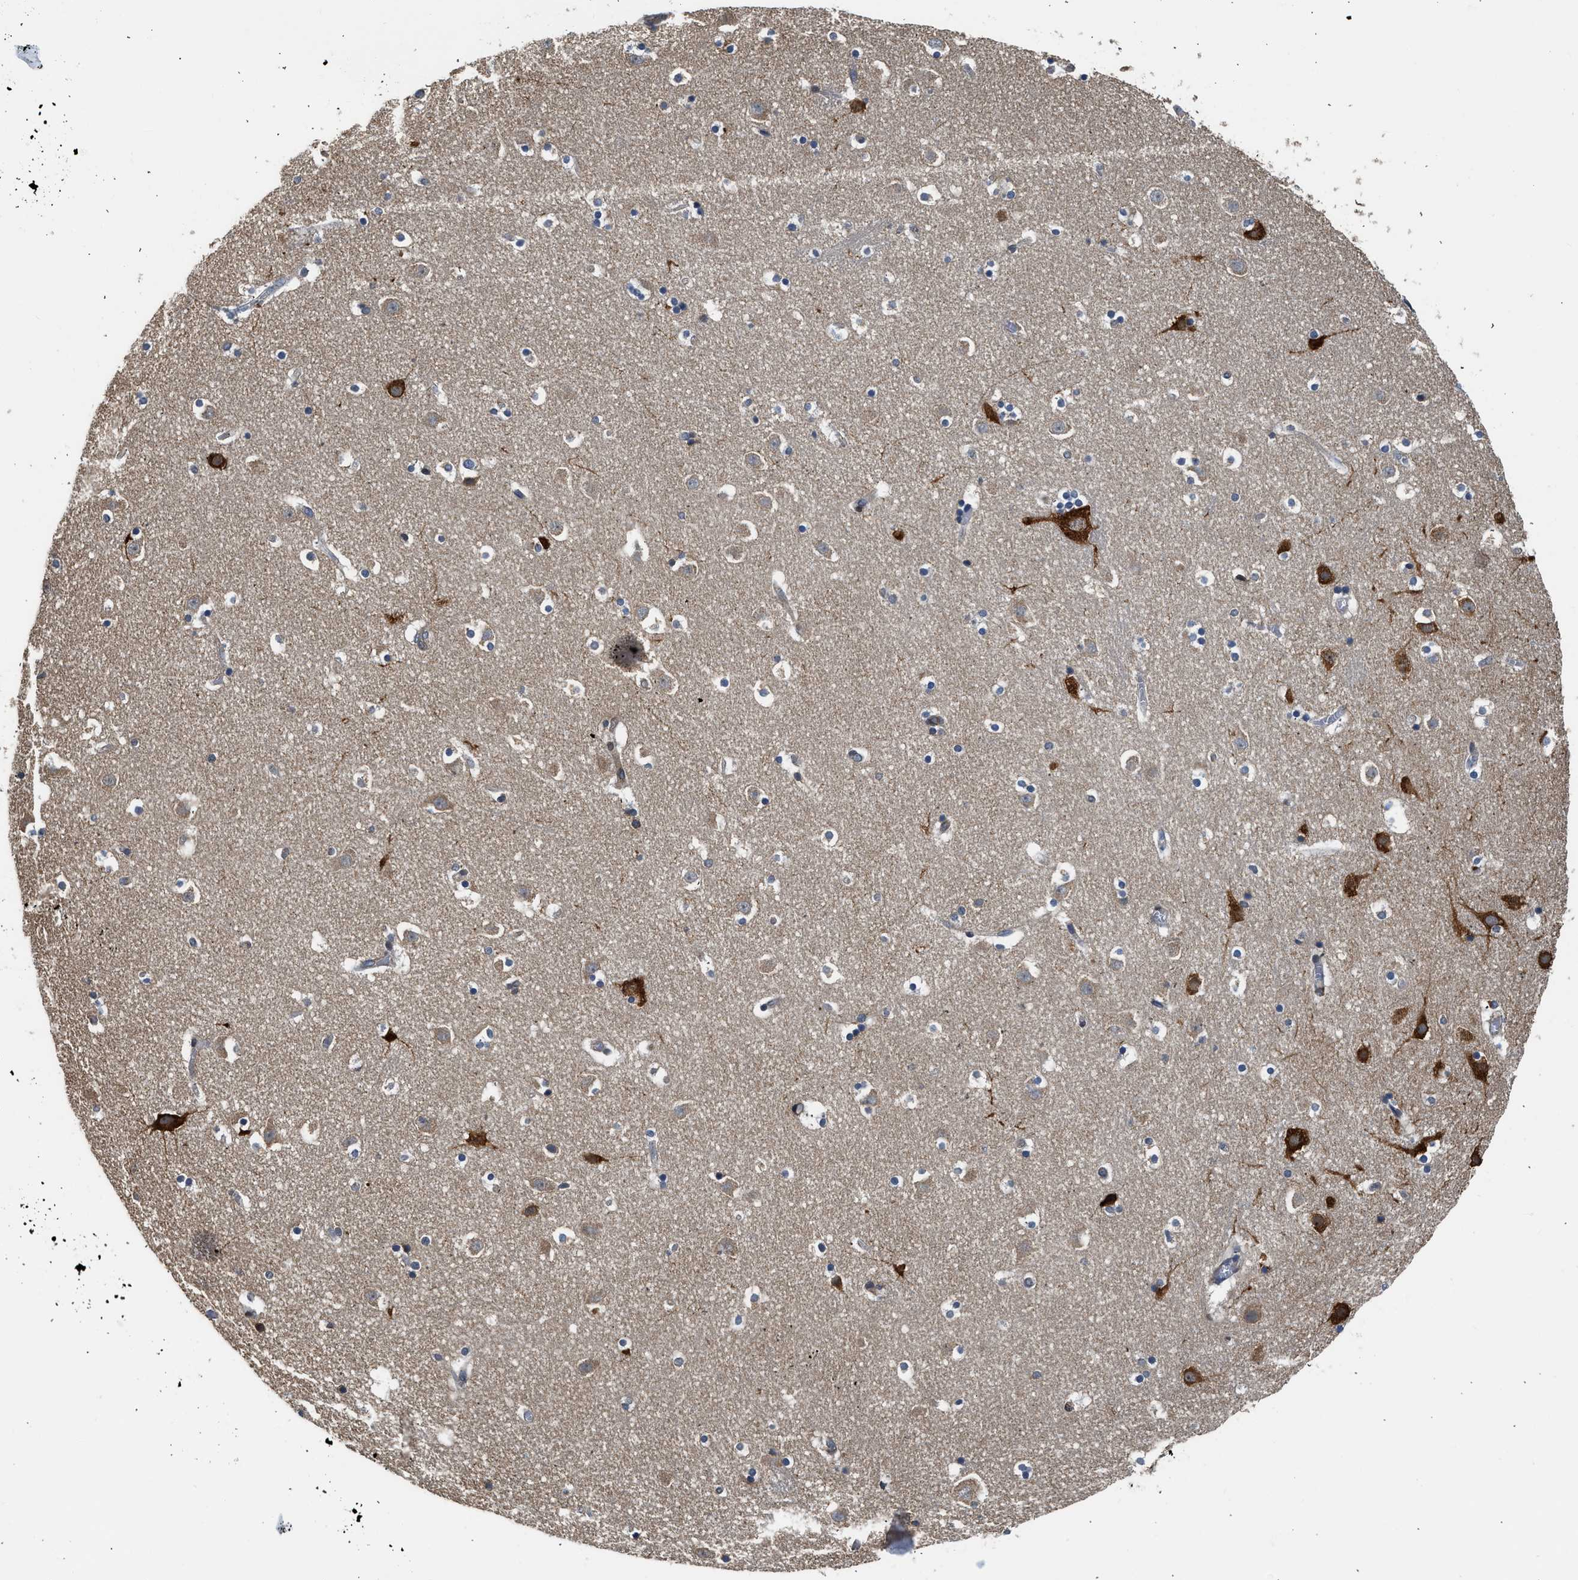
{"staining": {"intensity": "moderate", "quantity": "<25%", "location": "cytoplasmic/membranous"}, "tissue": "caudate", "cell_type": "Glial cells", "image_type": "normal", "snomed": [{"axis": "morphology", "description": "Normal tissue, NOS"}, {"axis": "topography", "description": "Lateral ventricle wall"}], "caption": "Moderate cytoplasmic/membranous staining is identified in approximately <25% of glial cells in benign caudate. (Stains: DAB (3,3'-diaminobenzidine) in brown, nuclei in blue, Microscopy: brightfield microscopy at high magnification).", "gene": "POLG2", "patient": {"sex": "male", "age": 45}}